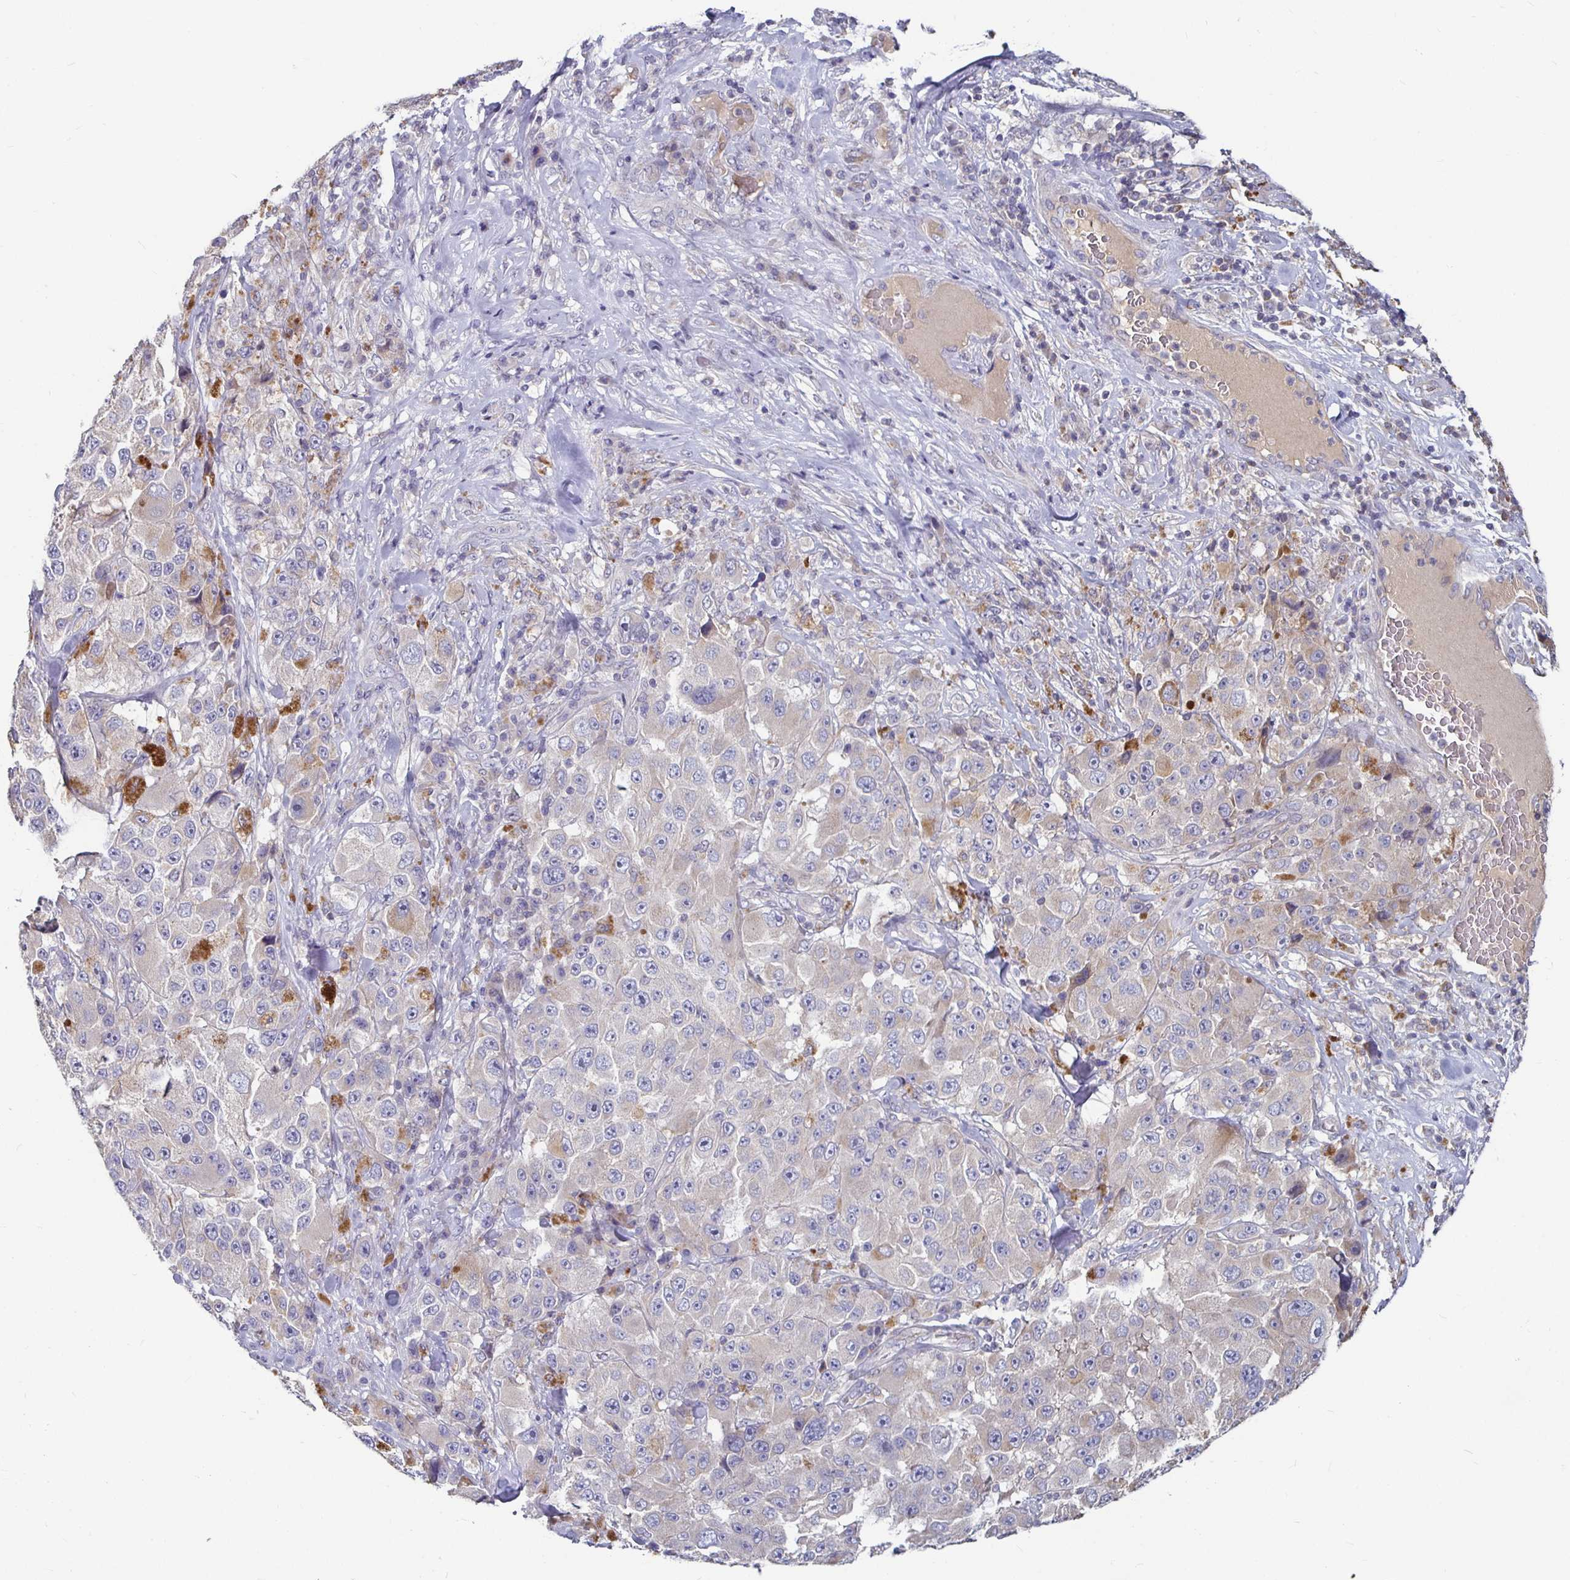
{"staining": {"intensity": "negative", "quantity": "none", "location": "none"}, "tissue": "melanoma", "cell_type": "Tumor cells", "image_type": "cancer", "snomed": [{"axis": "morphology", "description": "Malignant melanoma, Metastatic site"}, {"axis": "topography", "description": "Lymph node"}], "caption": "IHC histopathology image of human melanoma stained for a protein (brown), which exhibits no positivity in tumor cells.", "gene": "RNF144B", "patient": {"sex": "male", "age": 62}}